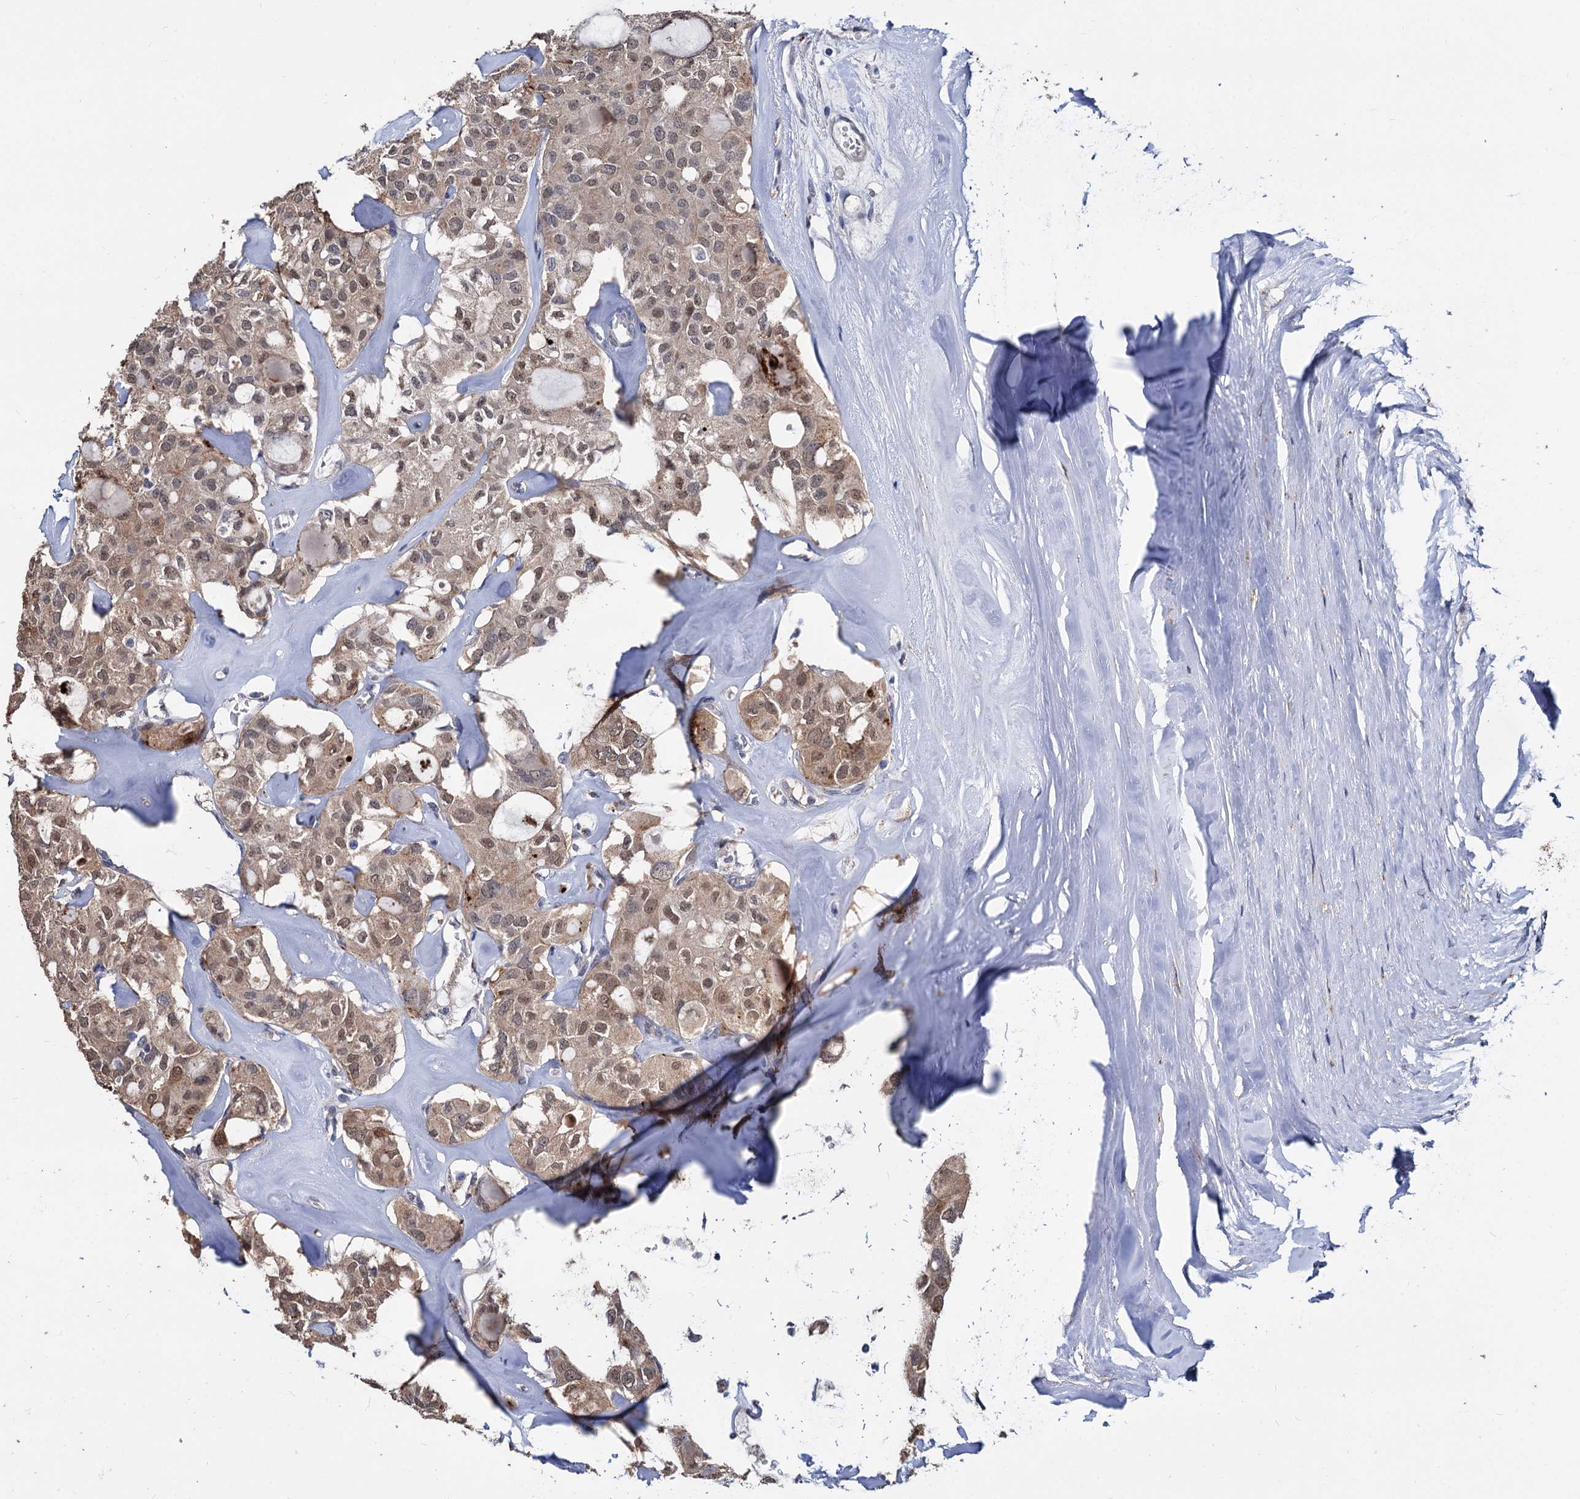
{"staining": {"intensity": "moderate", "quantity": ">75%", "location": "cytoplasmic/membranous,nuclear"}, "tissue": "thyroid cancer", "cell_type": "Tumor cells", "image_type": "cancer", "snomed": [{"axis": "morphology", "description": "Follicular adenoma carcinoma, NOS"}, {"axis": "topography", "description": "Thyroid gland"}], "caption": "The image displays a brown stain indicating the presence of a protein in the cytoplasmic/membranous and nuclear of tumor cells in follicular adenoma carcinoma (thyroid).", "gene": "PSMD4", "patient": {"sex": "male", "age": 75}}